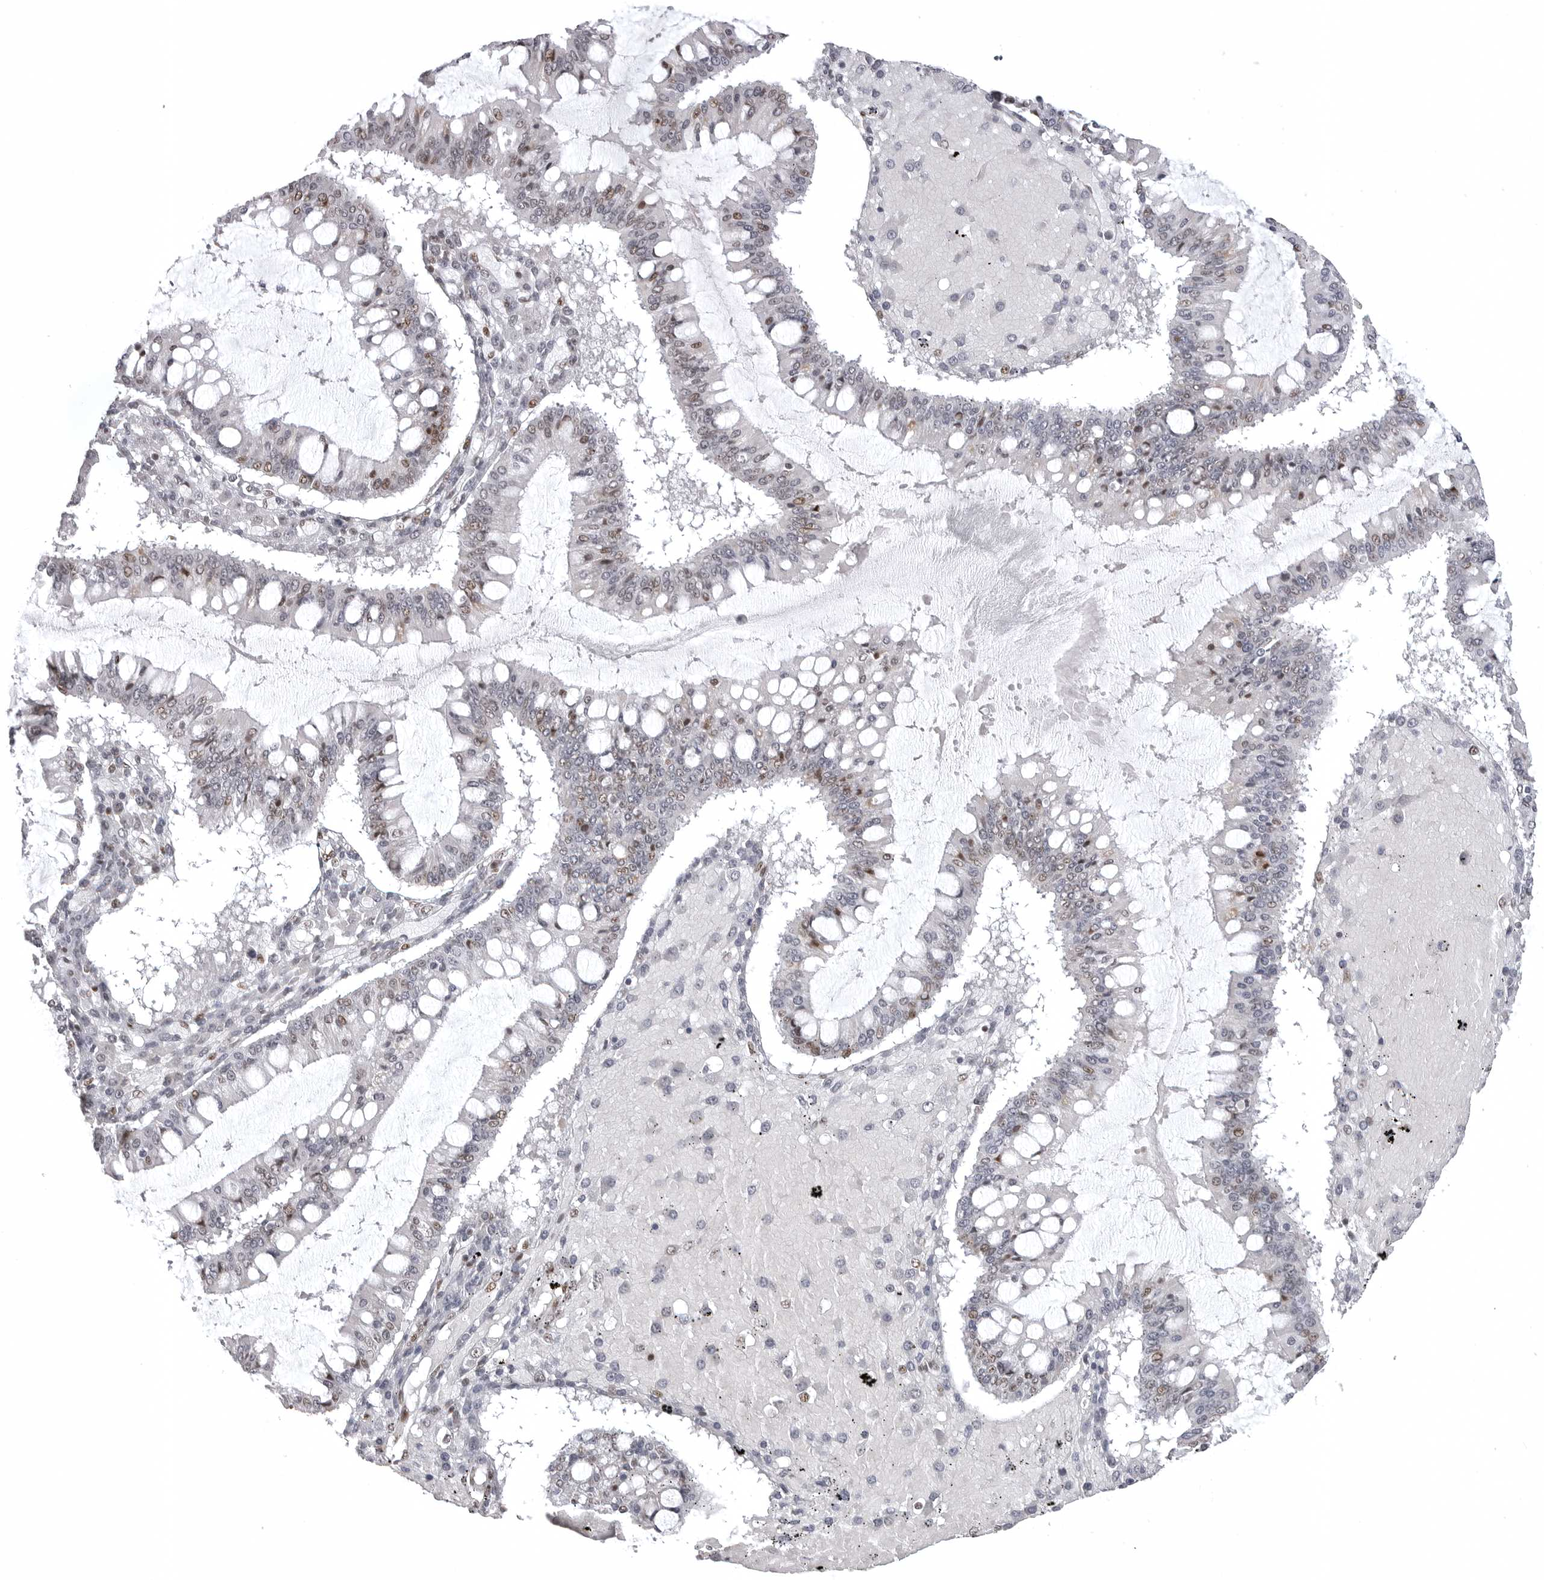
{"staining": {"intensity": "weak", "quantity": "<25%", "location": "nuclear"}, "tissue": "ovarian cancer", "cell_type": "Tumor cells", "image_type": "cancer", "snomed": [{"axis": "morphology", "description": "Cystadenocarcinoma, mucinous, NOS"}, {"axis": "topography", "description": "Ovary"}], "caption": "Tumor cells show no significant expression in ovarian cancer (mucinous cystadenocarcinoma). (DAB (3,3'-diaminobenzidine) IHC, high magnification).", "gene": "WRAP53", "patient": {"sex": "female", "age": 73}}